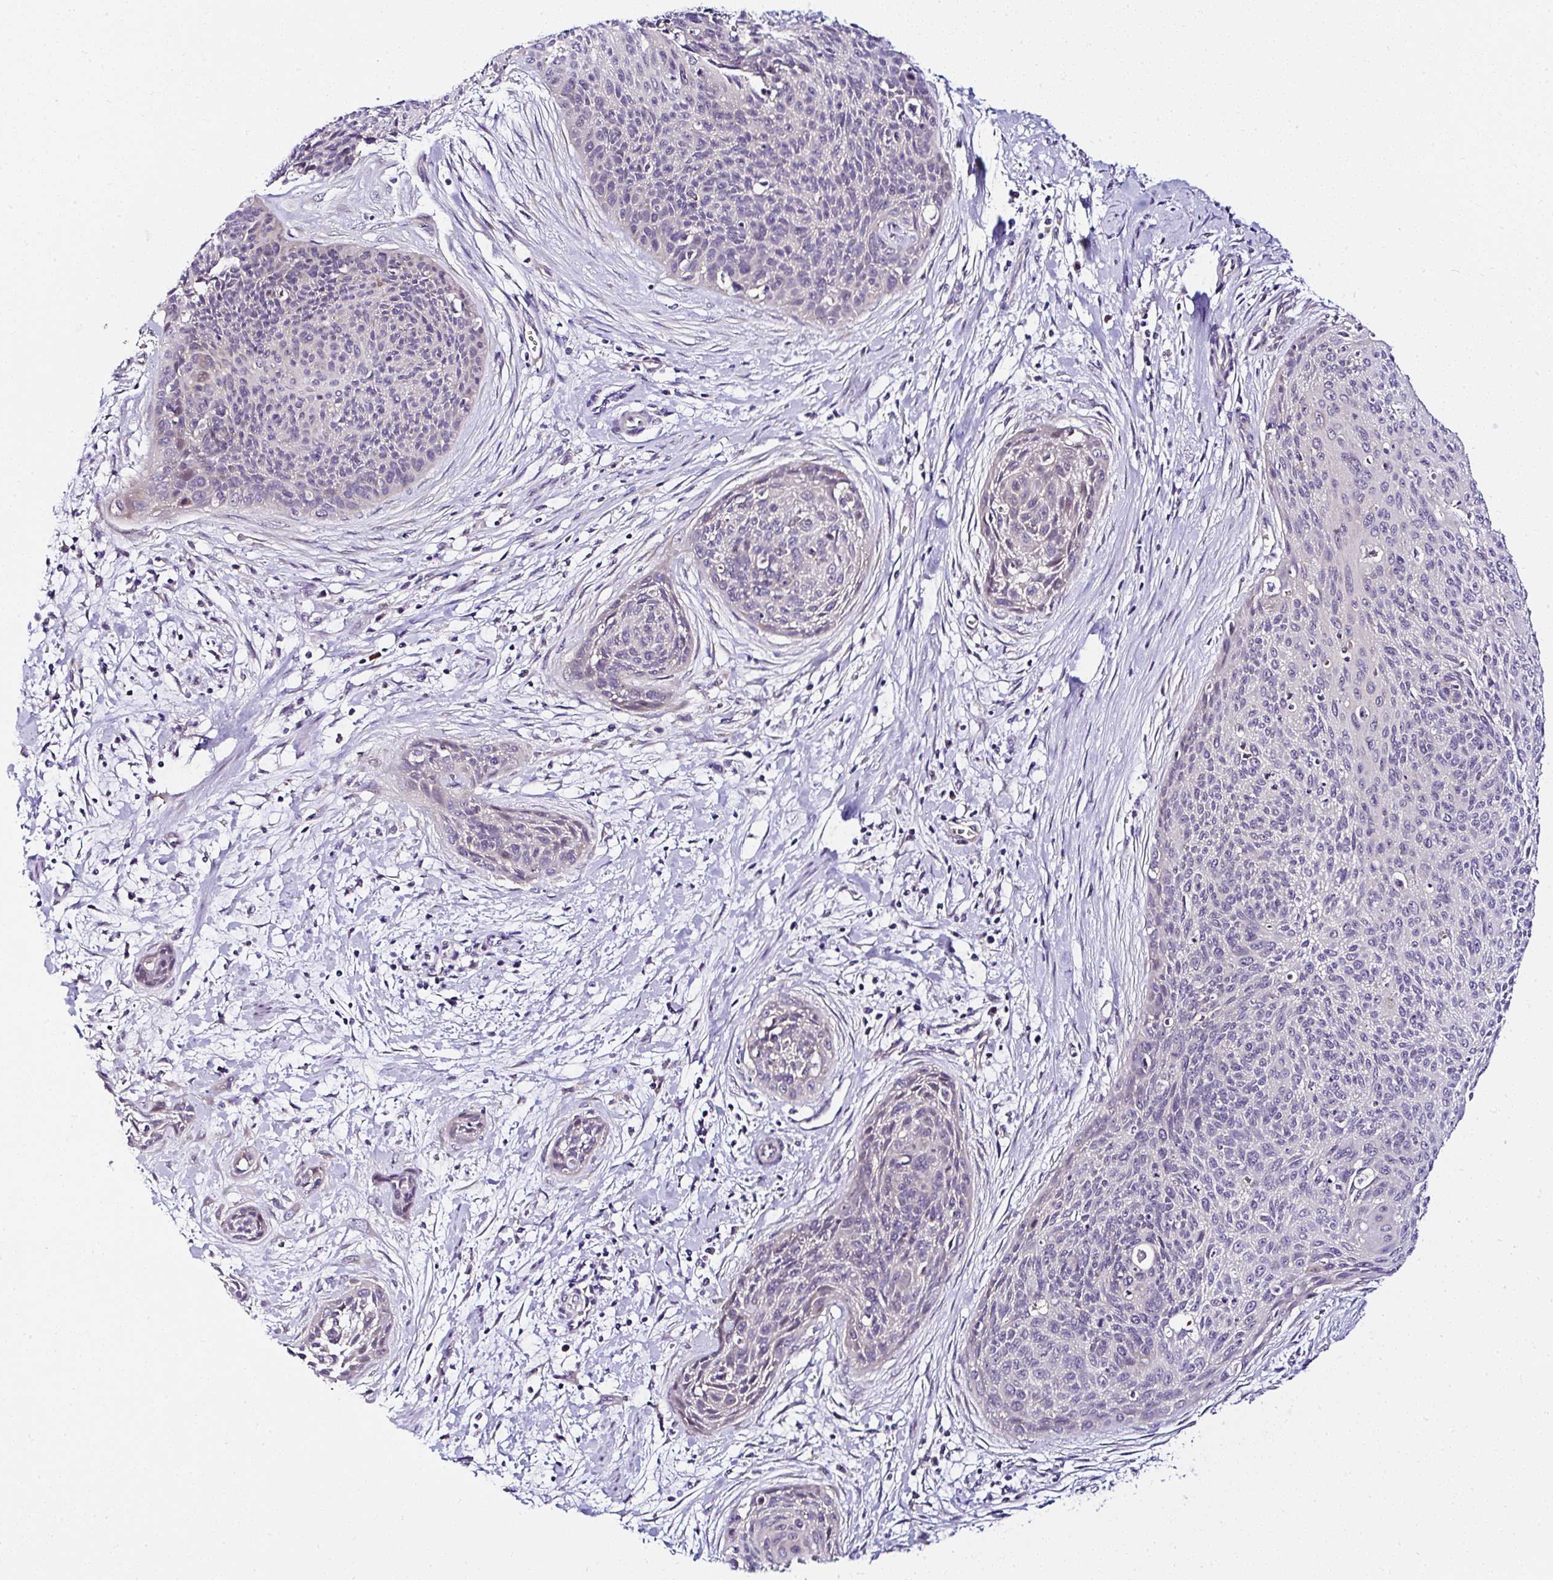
{"staining": {"intensity": "negative", "quantity": "none", "location": "none"}, "tissue": "cervical cancer", "cell_type": "Tumor cells", "image_type": "cancer", "snomed": [{"axis": "morphology", "description": "Squamous cell carcinoma, NOS"}, {"axis": "topography", "description": "Cervix"}], "caption": "The IHC image has no significant staining in tumor cells of cervical squamous cell carcinoma tissue.", "gene": "DEPDC5", "patient": {"sex": "female", "age": 55}}